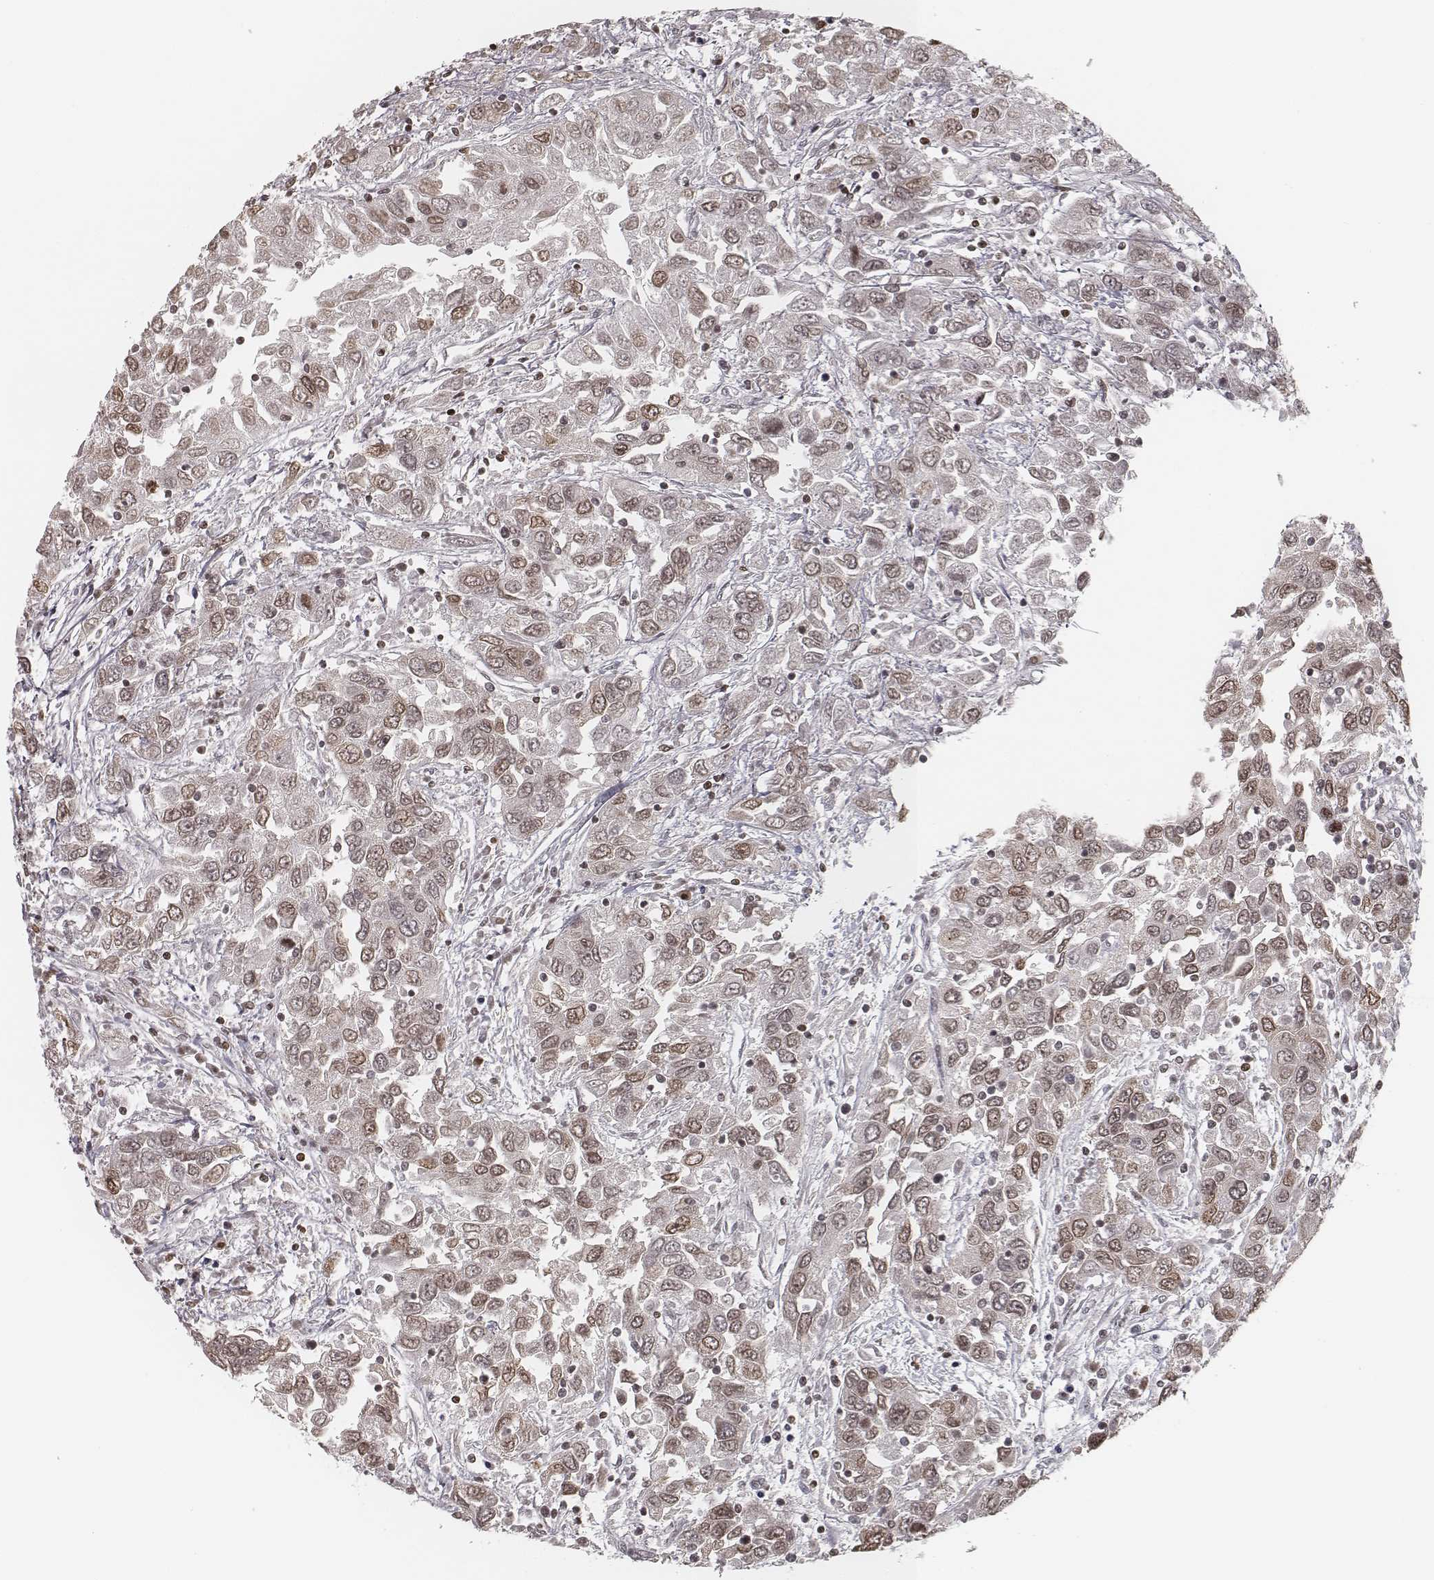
{"staining": {"intensity": "weak", "quantity": ">75%", "location": "nuclear"}, "tissue": "urothelial cancer", "cell_type": "Tumor cells", "image_type": "cancer", "snomed": [{"axis": "morphology", "description": "Urothelial carcinoma, High grade"}, {"axis": "topography", "description": "Urinary bladder"}], "caption": "A micrograph showing weak nuclear positivity in approximately >75% of tumor cells in urothelial cancer, as visualized by brown immunohistochemical staining.", "gene": "HMGA2", "patient": {"sex": "male", "age": 76}}